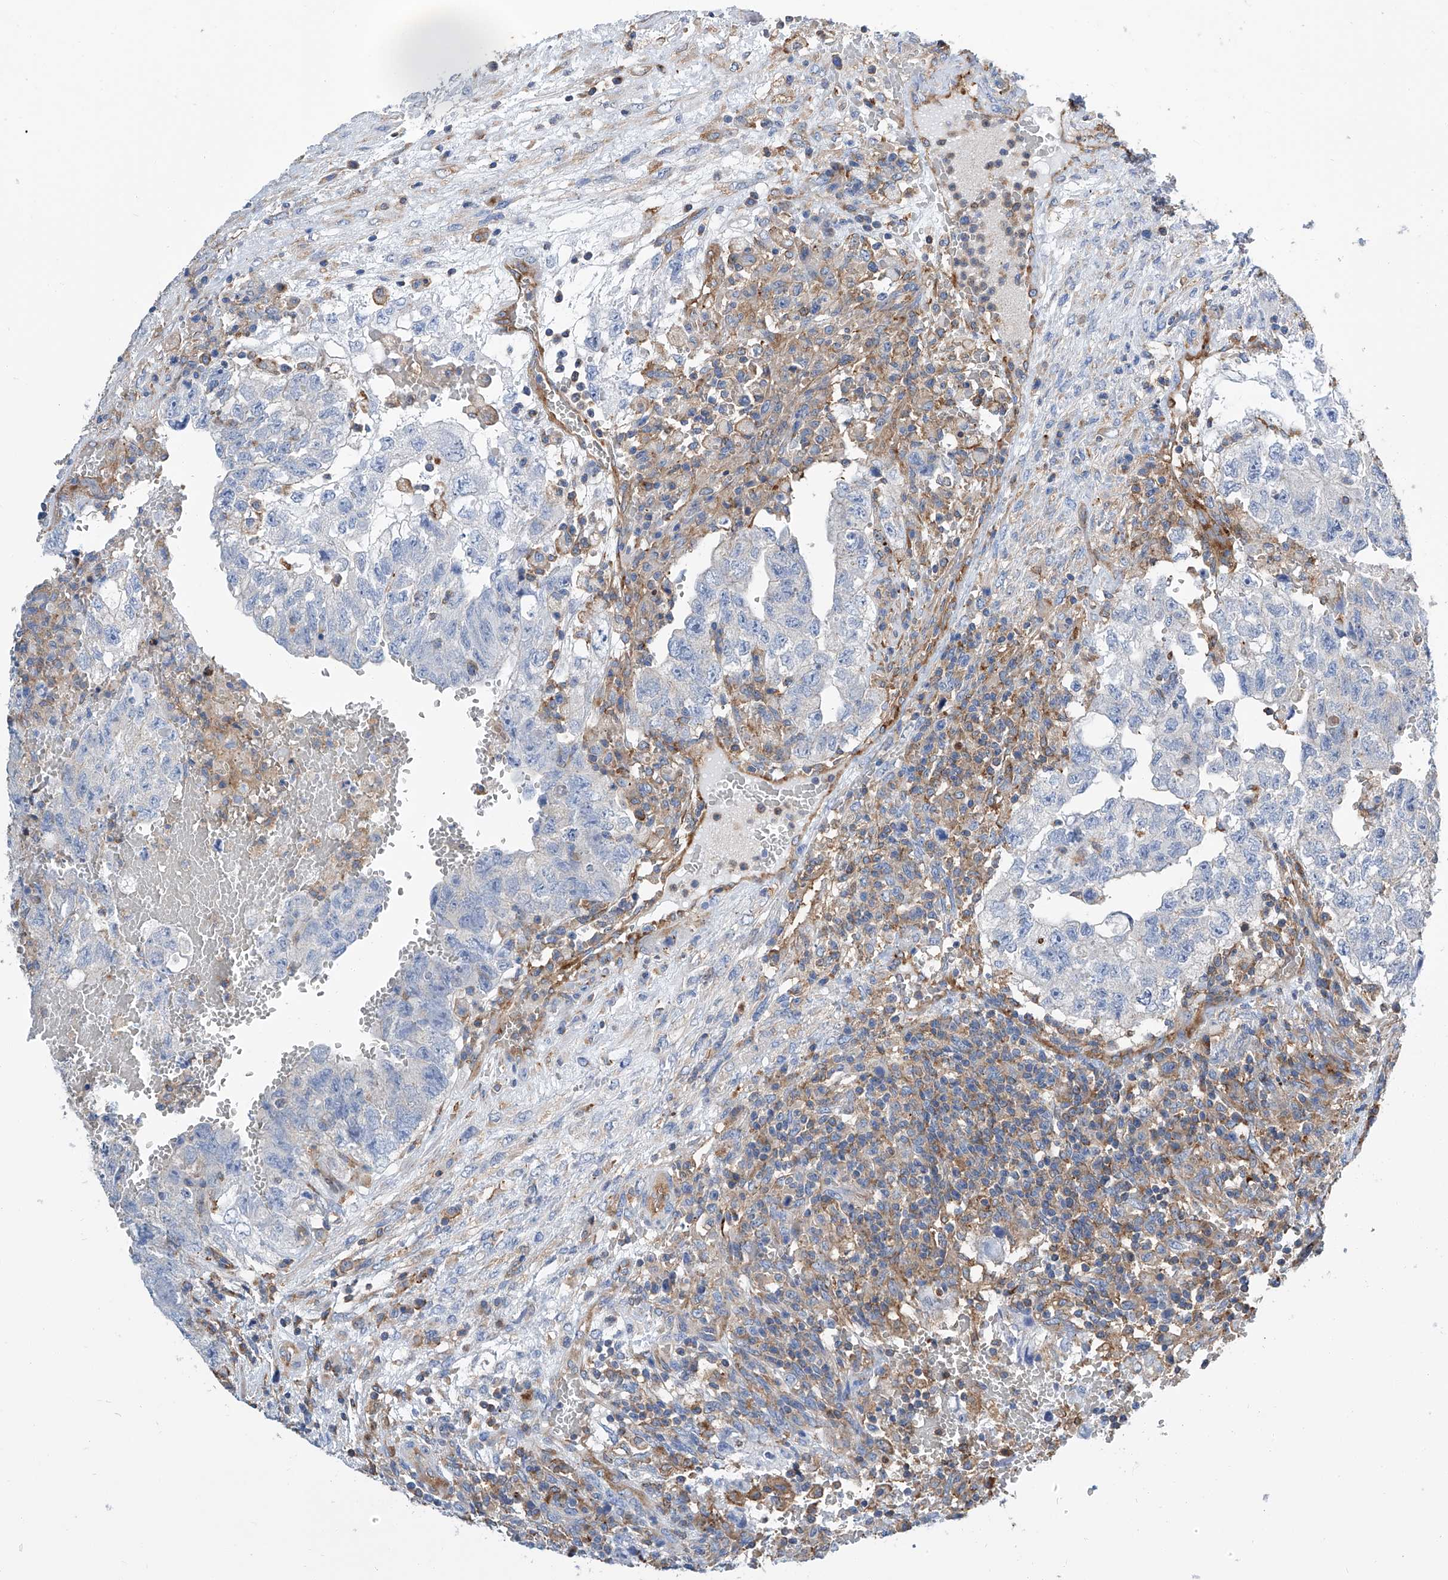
{"staining": {"intensity": "negative", "quantity": "none", "location": "none"}, "tissue": "testis cancer", "cell_type": "Tumor cells", "image_type": "cancer", "snomed": [{"axis": "morphology", "description": "Carcinoma, Embryonal, NOS"}, {"axis": "topography", "description": "Testis"}], "caption": "Image shows no significant protein expression in tumor cells of testis cancer. Nuclei are stained in blue.", "gene": "GPT", "patient": {"sex": "male", "age": 36}}